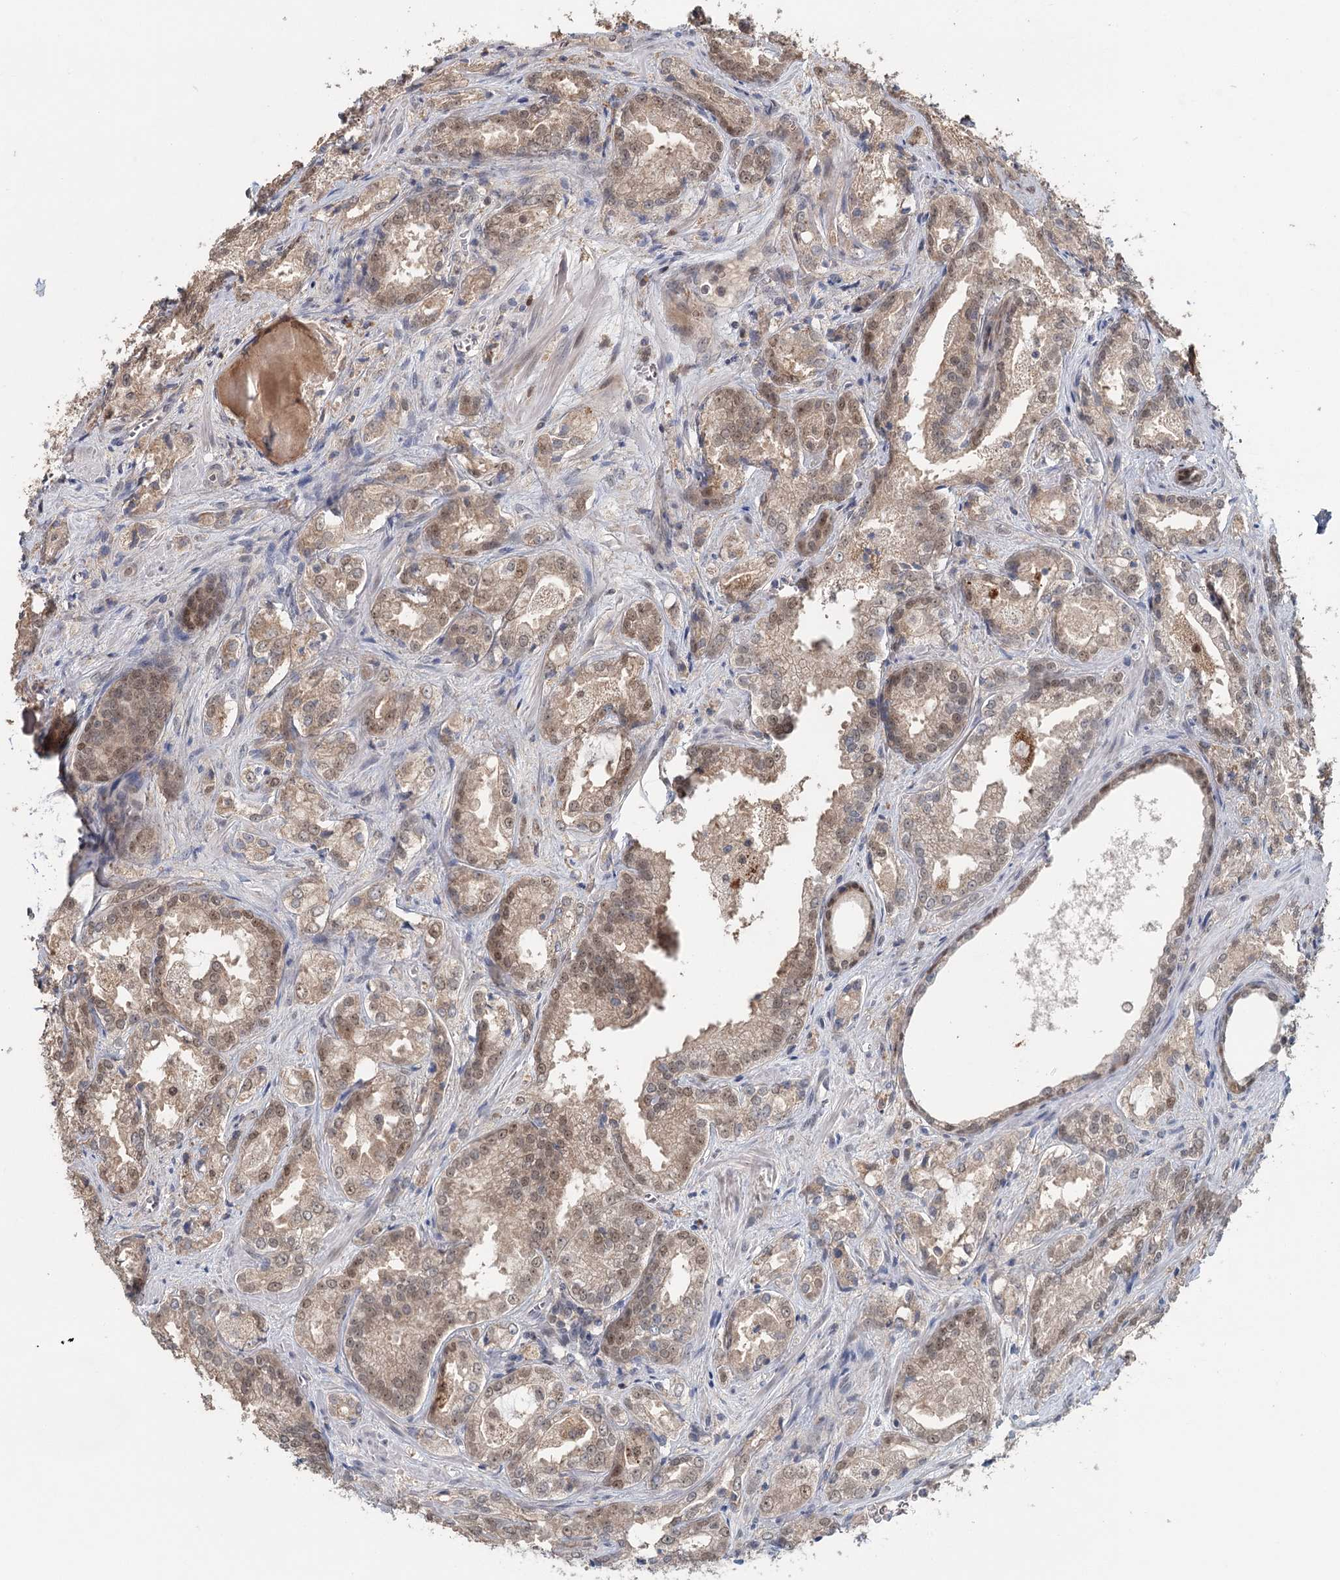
{"staining": {"intensity": "weak", "quantity": ">75%", "location": "cytoplasmic/membranous,nuclear"}, "tissue": "prostate cancer", "cell_type": "Tumor cells", "image_type": "cancer", "snomed": [{"axis": "morphology", "description": "Adenocarcinoma, Low grade"}, {"axis": "topography", "description": "Prostate"}], "caption": "This histopathology image shows immunohistochemistry staining of human prostate cancer (low-grade adenocarcinoma), with low weak cytoplasmic/membranous and nuclear expression in approximately >75% of tumor cells.", "gene": "ADK", "patient": {"sex": "male", "age": 47}}